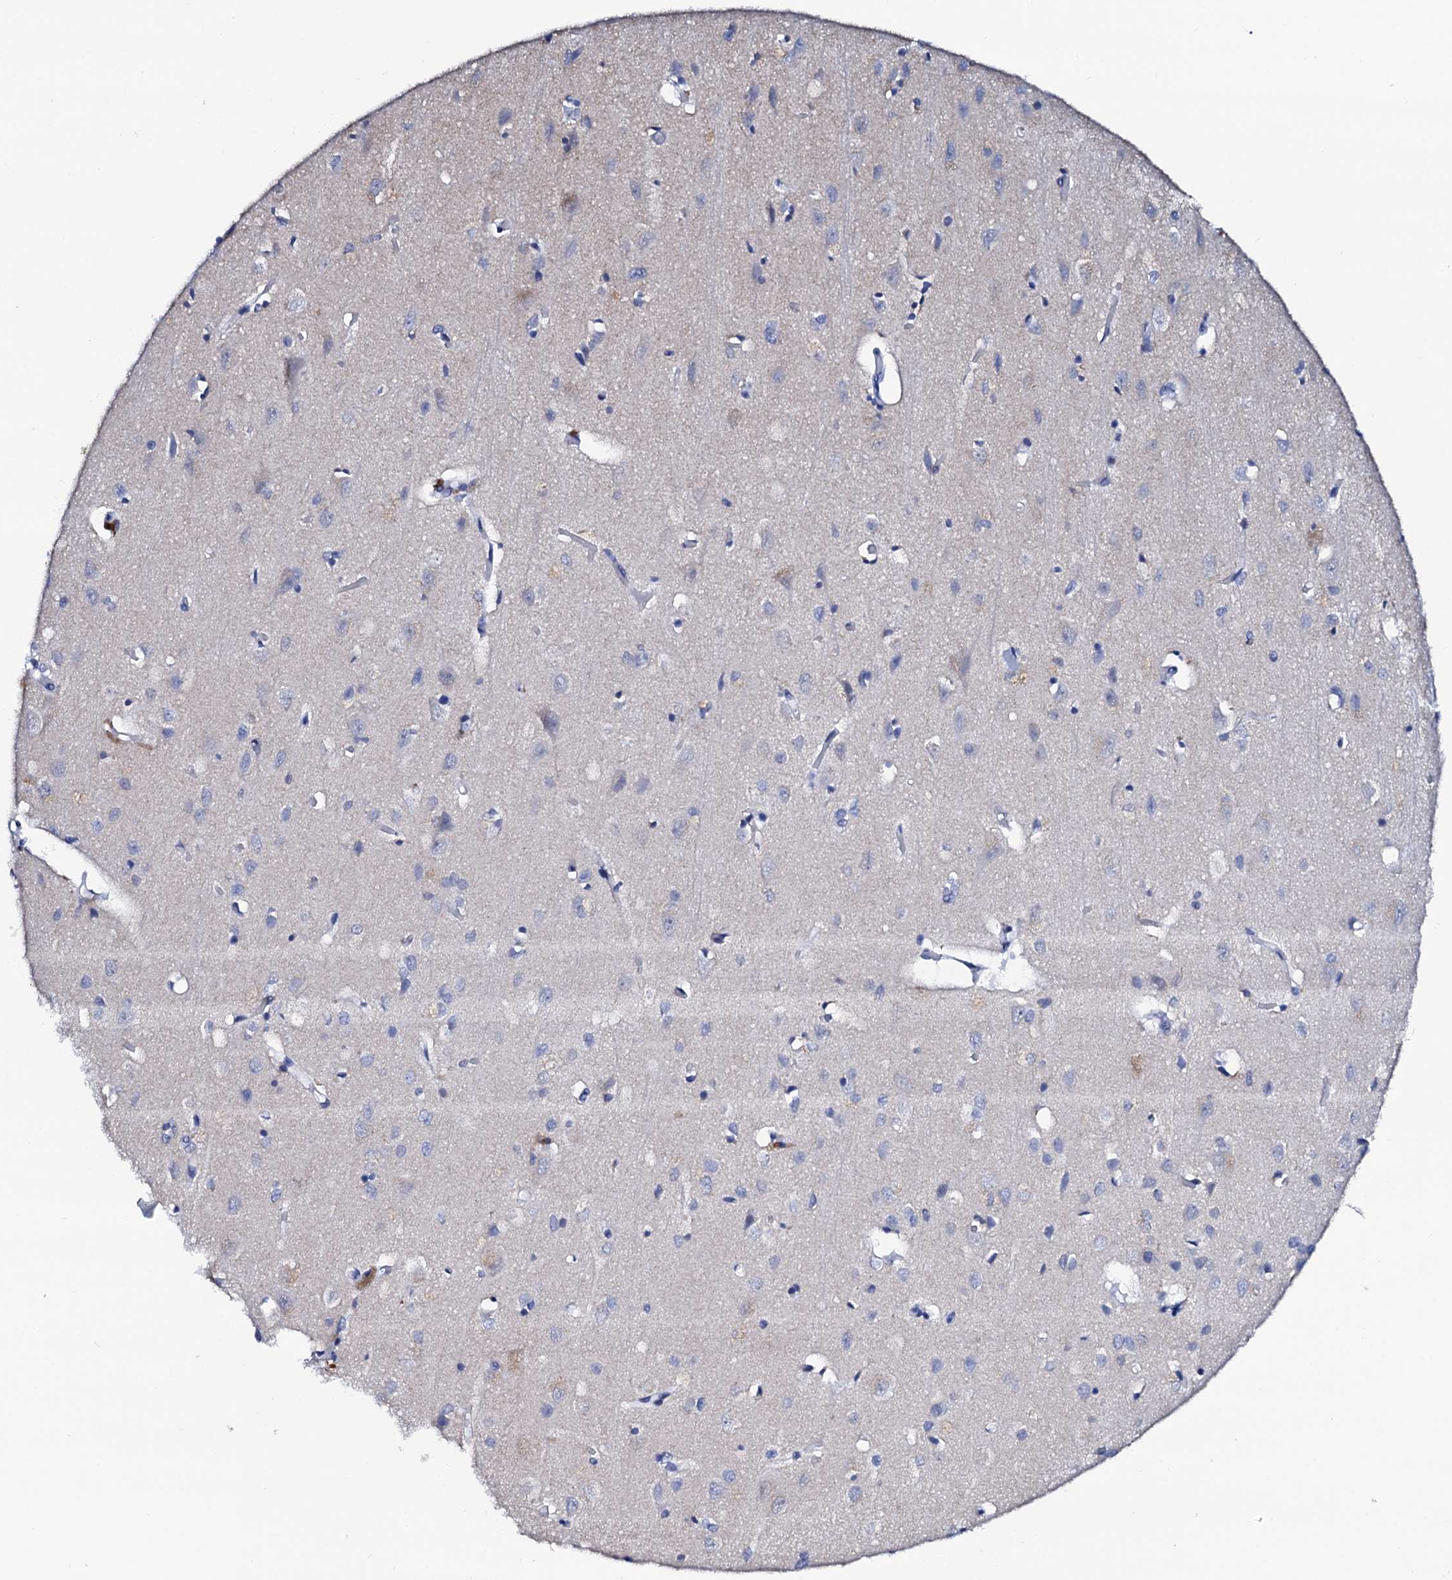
{"staining": {"intensity": "negative", "quantity": "none", "location": "none"}, "tissue": "cerebral cortex", "cell_type": "Endothelial cells", "image_type": "normal", "snomed": [{"axis": "morphology", "description": "Normal tissue, NOS"}, {"axis": "topography", "description": "Cerebral cortex"}], "caption": "A histopathology image of human cerebral cortex is negative for staining in endothelial cells. Brightfield microscopy of IHC stained with DAB (3,3'-diaminobenzidine) (brown) and hematoxylin (blue), captured at high magnification.", "gene": "SPATA19", "patient": {"sex": "female", "age": 64}}